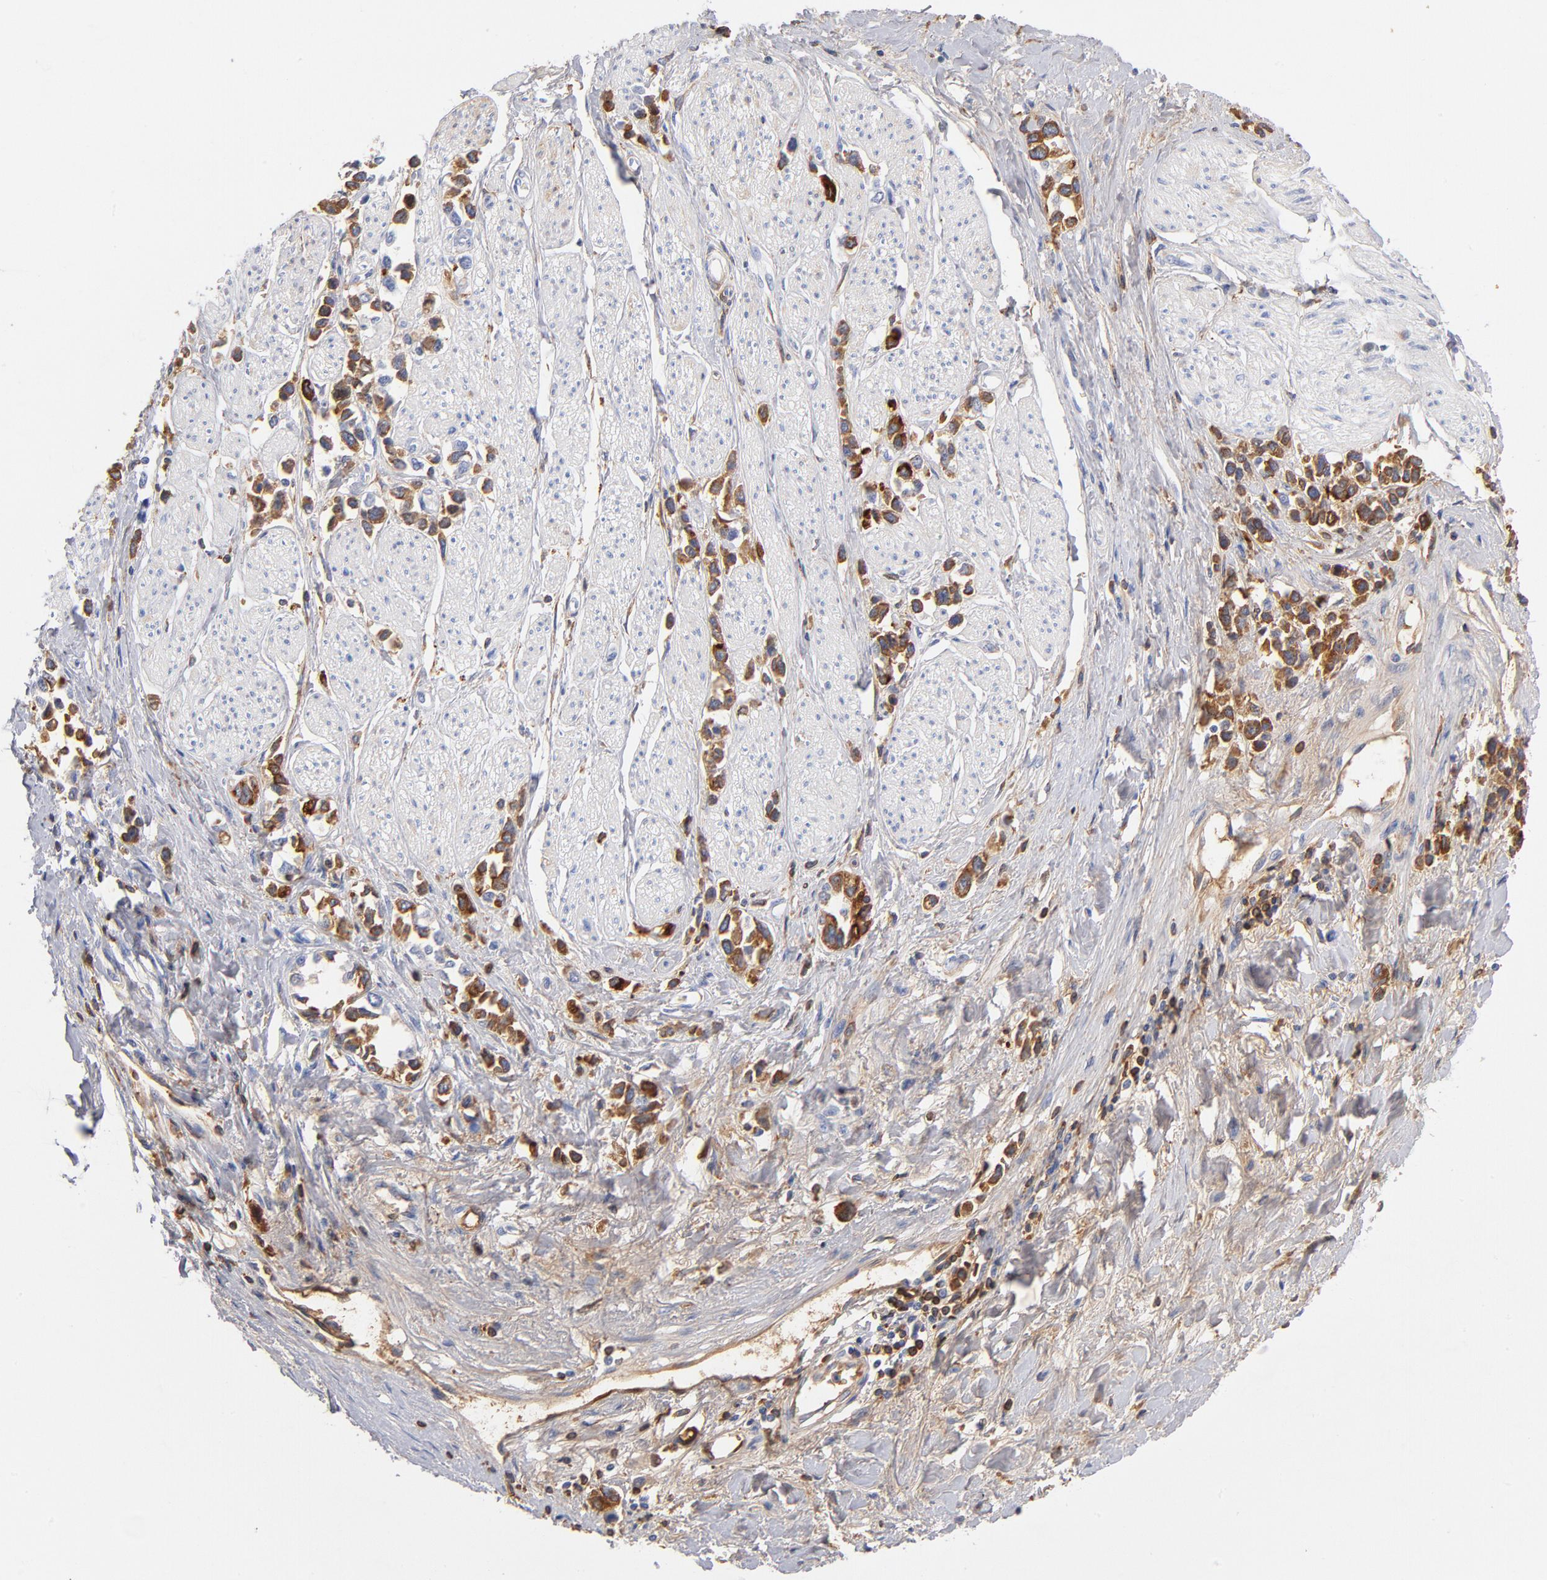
{"staining": {"intensity": "moderate", "quantity": ">75%", "location": "cytoplasmic/membranous"}, "tissue": "stomach cancer", "cell_type": "Tumor cells", "image_type": "cancer", "snomed": [{"axis": "morphology", "description": "Adenocarcinoma, NOS"}, {"axis": "topography", "description": "Stomach, upper"}], "caption": "Stomach adenocarcinoma stained with immunohistochemistry (IHC) demonstrates moderate cytoplasmic/membranous positivity in approximately >75% of tumor cells. The protein of interest is shown in brown color, while the nuclei are stained blue.", "gene": "C3", "patient": {"sex": "male", "age": 76}}